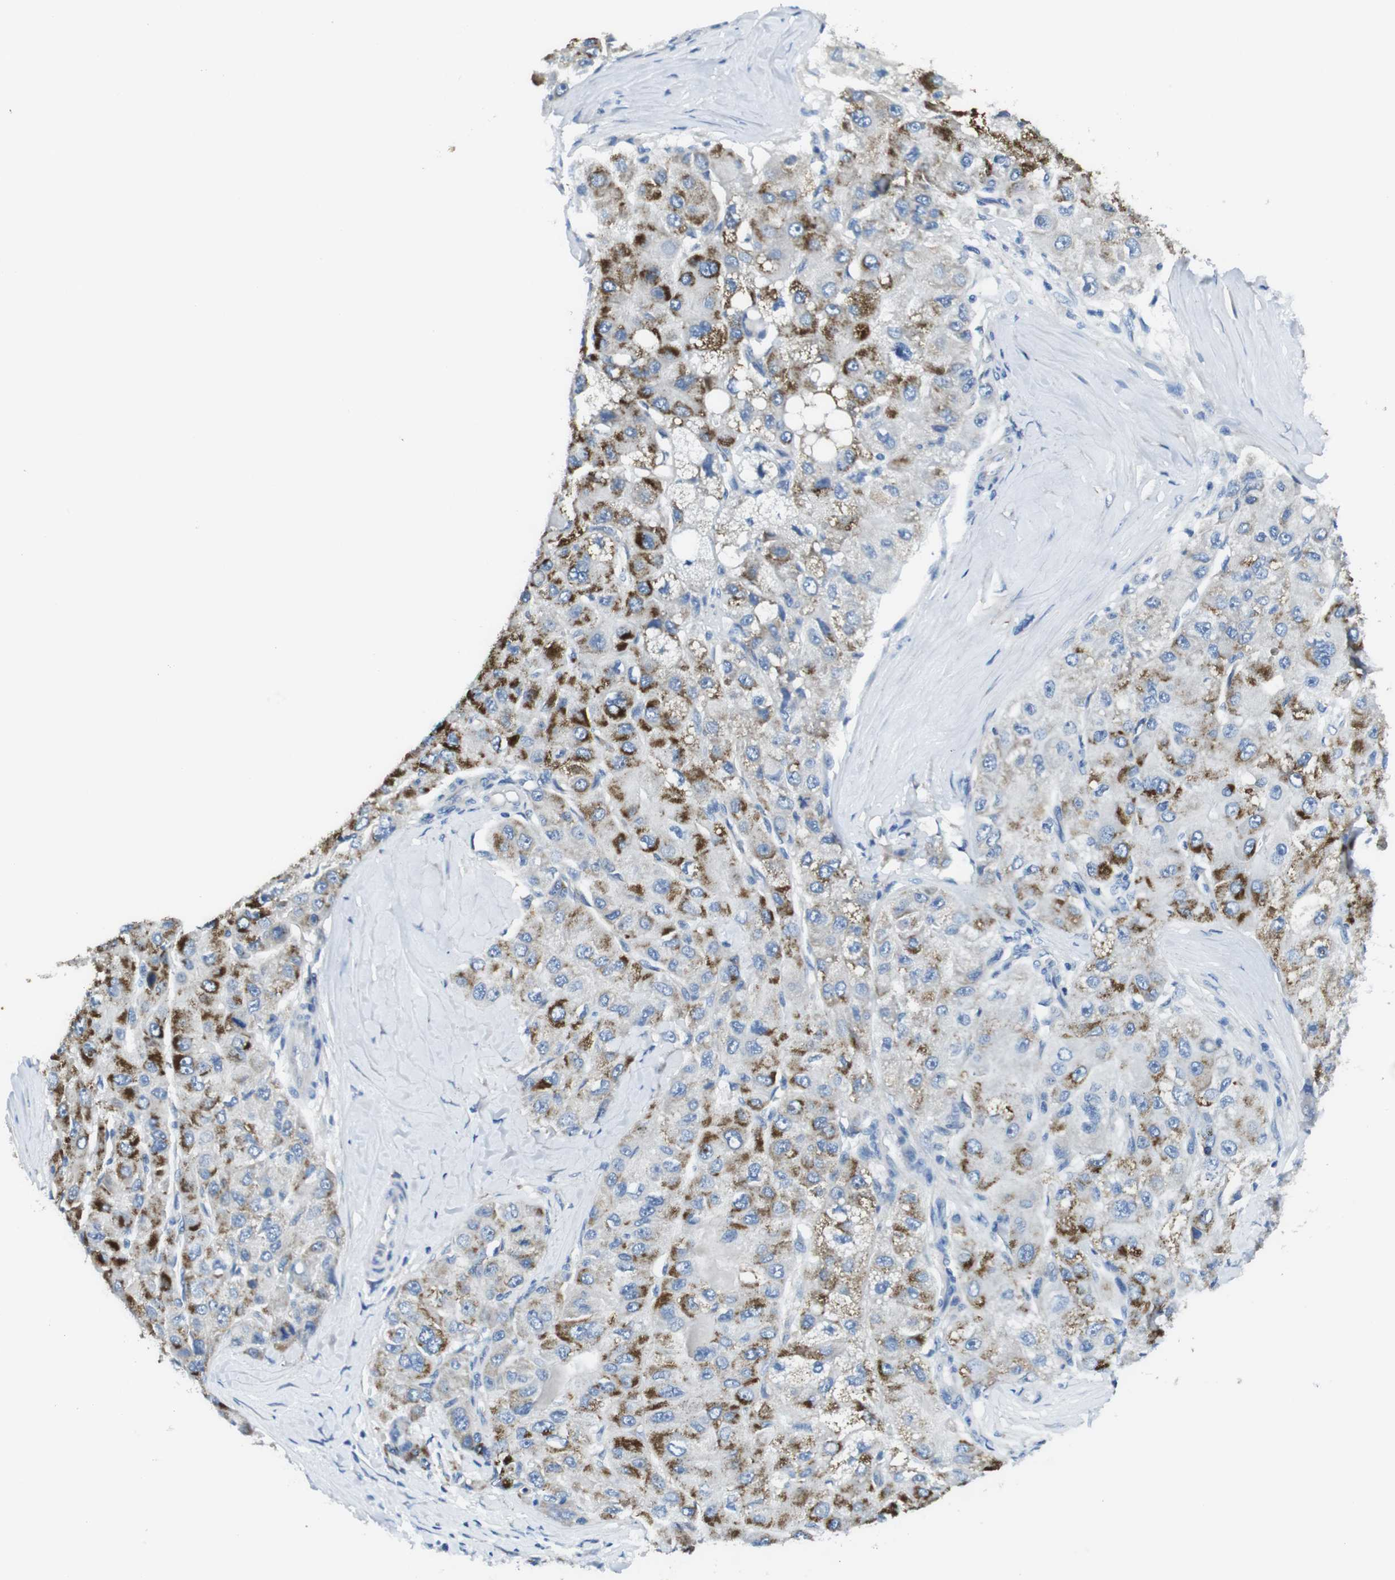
{"staining": {"intensity": "moderate", "quantity": ">75%", "location": "cytoplasmic/membranous"}, "tissue": "liver cancer", "cell_type": "Tumor cells", "image_type": "cancer", "snomed": [{"axis": "morphology", "description": "Carcinoma, Hepatocellular, NOS"}, {"axis": "topography", "description": "Liver"}], "caption": "About >75% of tumor cells in human hepatocellular carcinoma (liver) show moderate cytoplasmic/membranous protein staining as visualized by brown immunohistochemical staining.", "gene": "CDH8", "patient": {"sex": "male", "age": 80}}